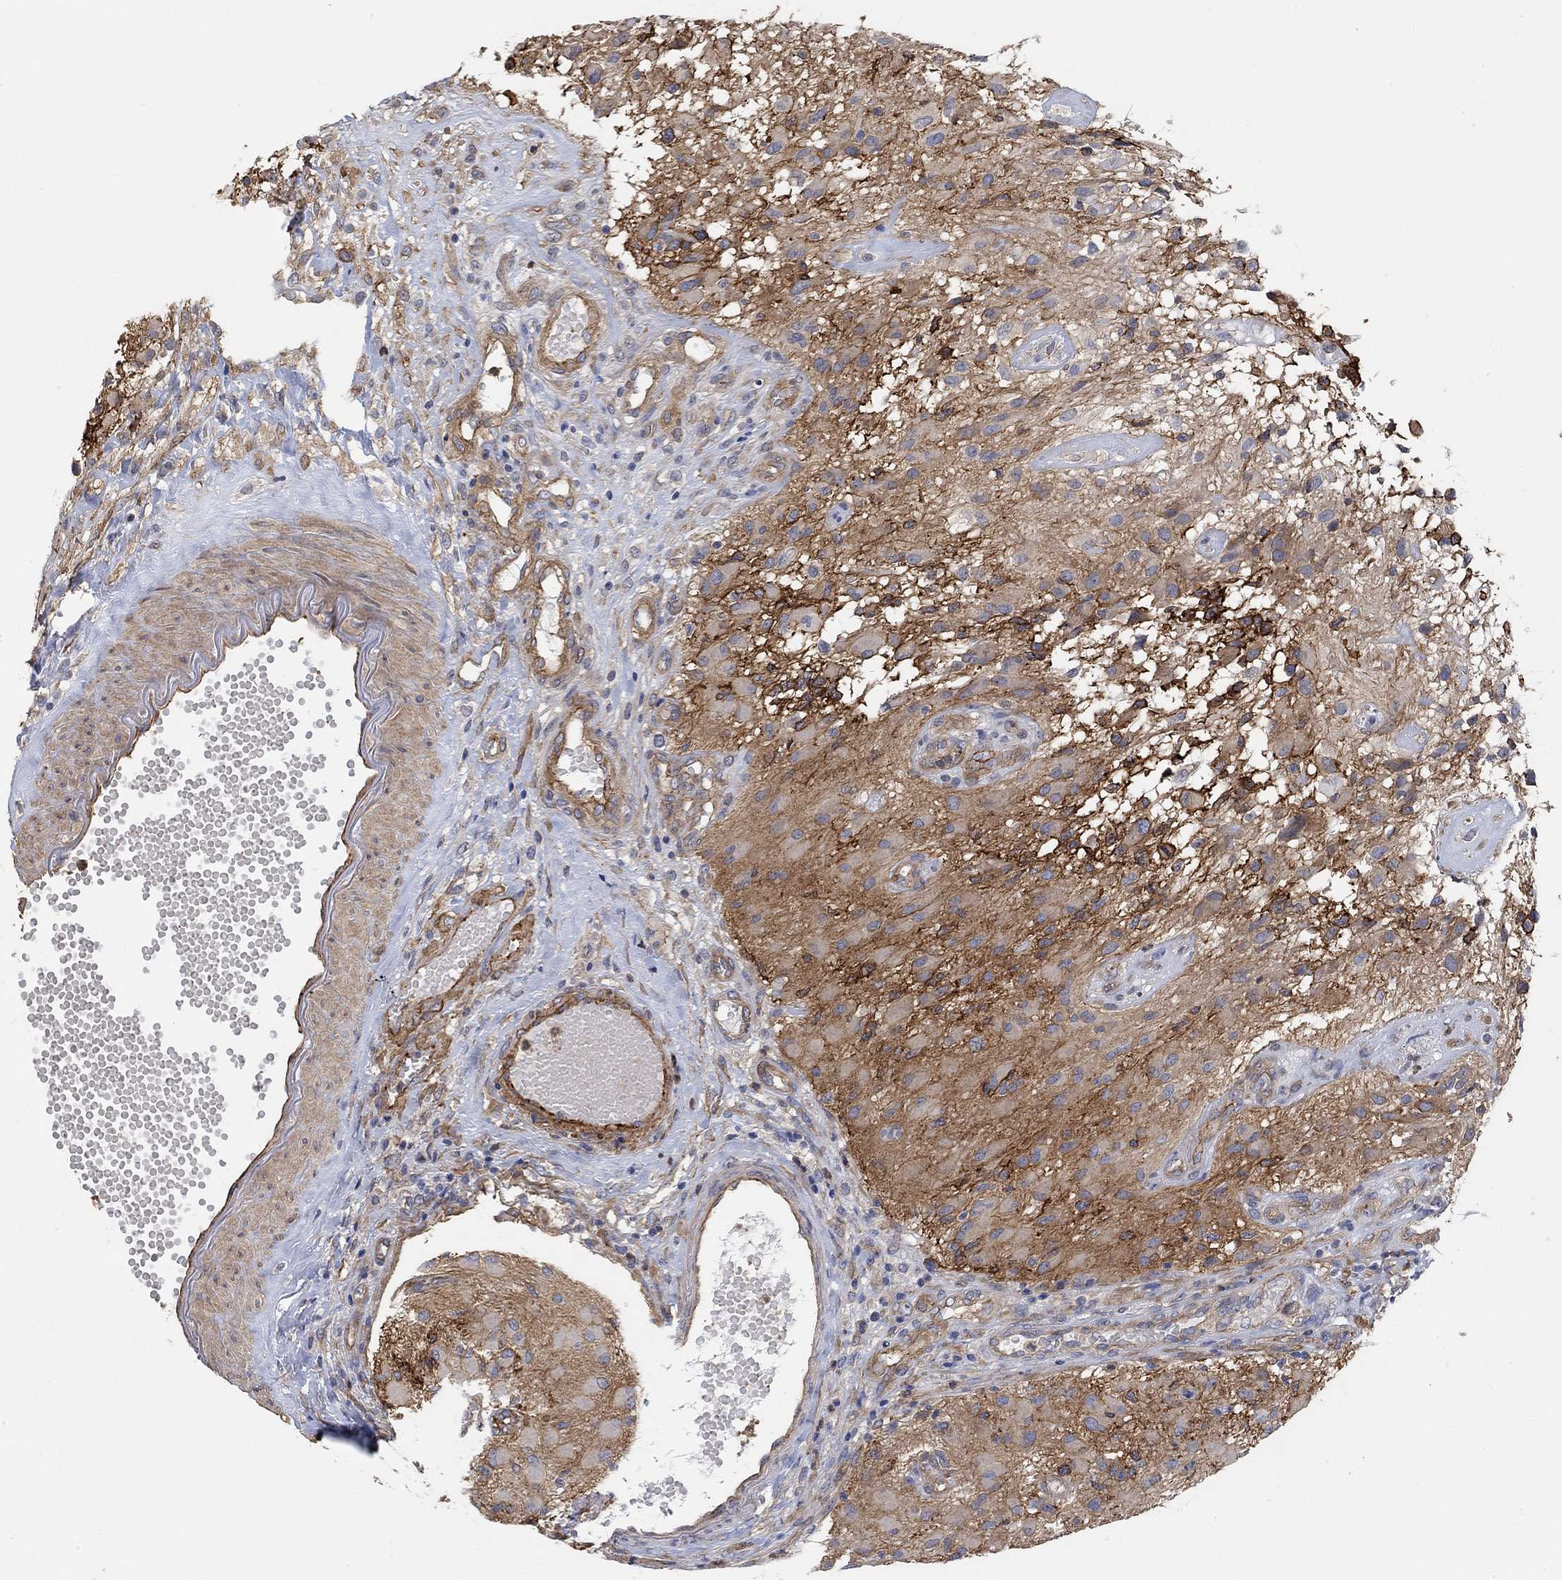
{"staining": {"intensity": "moderate", "quantity": "<25%", "location": "cytoplasmic/membranous"}, "tissue": "glioma", "cell_type": "Tumor cells", "image_type": "cancer", "snomed": [{"axis": "morphology", "description": "Glioma, malignant, High grade"}, {"axis": "topography", "description": "Brain"}], "caption": "A histopathology image showing moderate cytoplasmic/membranous staining in about <25% of tumor cells in glioma, as visualized by brown immunohistochemical staining.", "gene": "SYT16", "patient": {"sex": "female", "age": 63}}